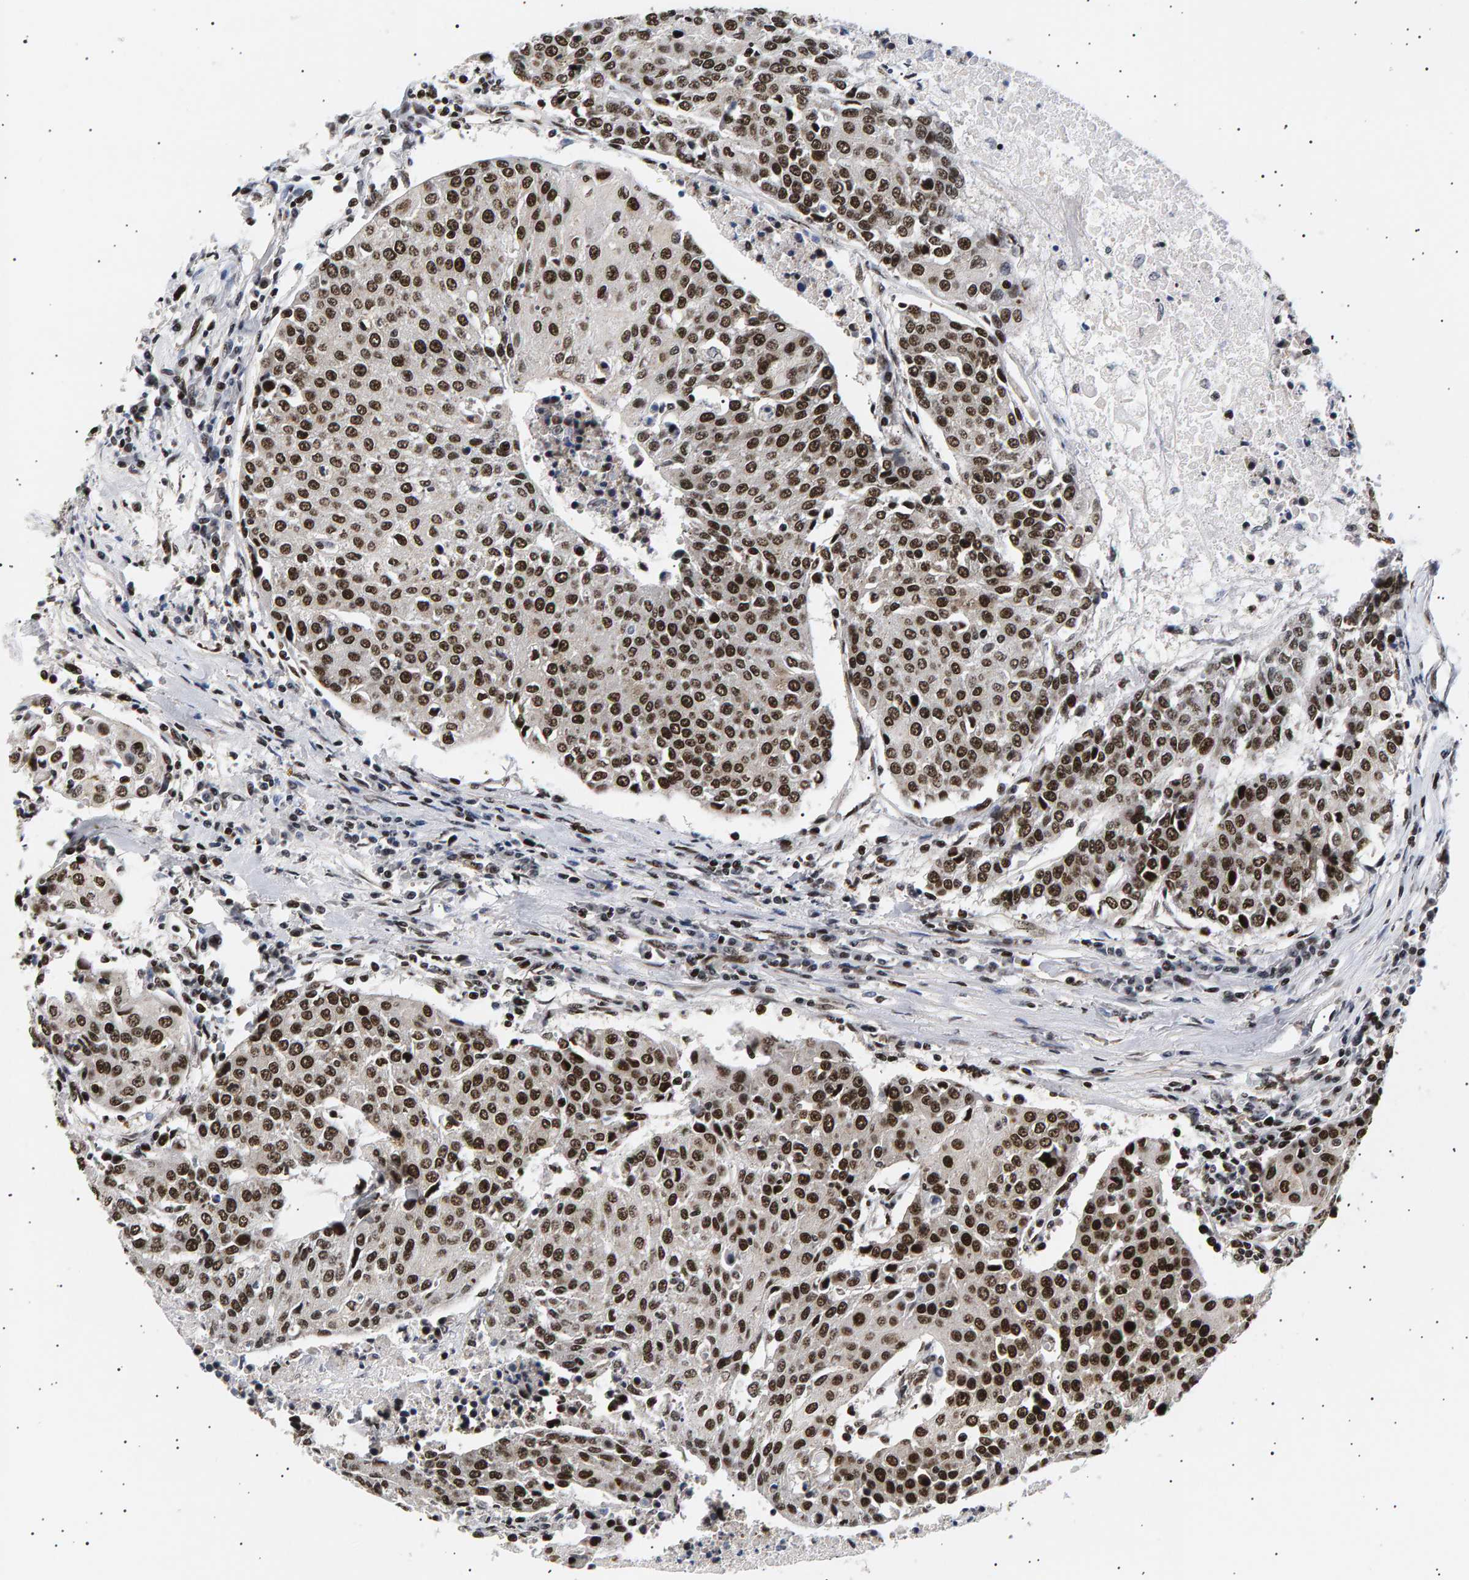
{"staining": {"intensity": "strong", "quantity": ">75%", "location": "nuclear"}, "tissue": "urothelial cancer", "cell_type": "Tumor cells", "image_type": "cancer", "snomed": [{"axis": "morphology", "description": "Urothelial carcinoma, High grade"}, {"axis": "topography", "description": "Urinary bladder"}], "caption": "Tumor cells demonstrate strong nuclear positivity in approximately >75% of cells in urothelial cancer. (Stains: DAB (3,3'-diaminobenzidine) in brown, nuclei in blue, Microscopy: brightfield microscopy at high magnification).", "gene": "ANKRD40", "patient": {"sex": "female", "age": 85}}